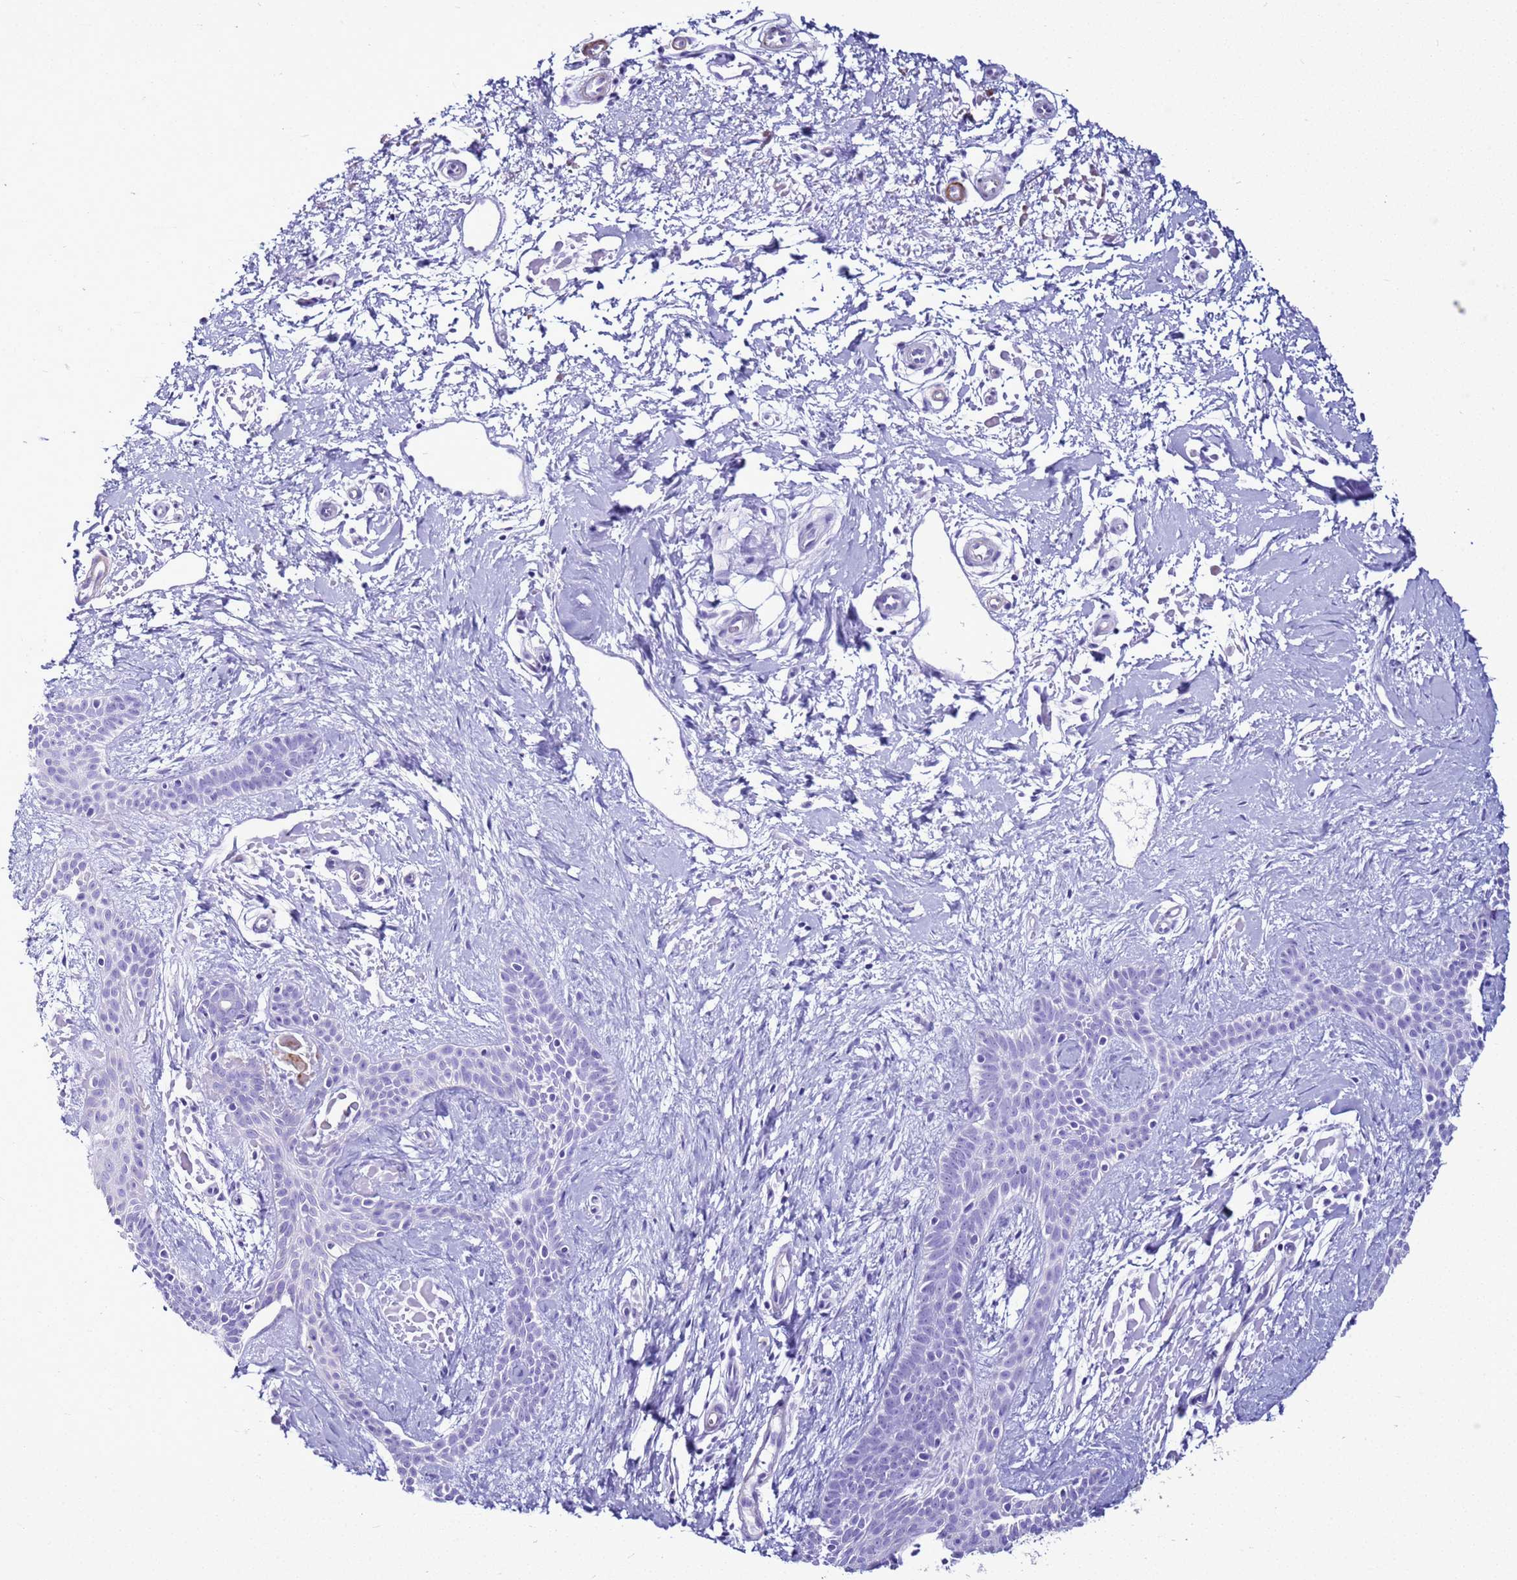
{"staining": {"intensity": "negative", "quantity": "none", "location": "none"}, "tissue": "skin cancer", "cell_type": "Tumor cells", "image_type": "cancer", "snomed": [{"axis": "morphology", "description": "Basal cell carcinoma"}, {"axis": "topography", "description": "Skin"}], "caption": "Tumor cells are negative for brown protein staining in skin basal cell carcinoma.", "gene": "LCMT1", "patient": {"sex": "male", "age": 78}}